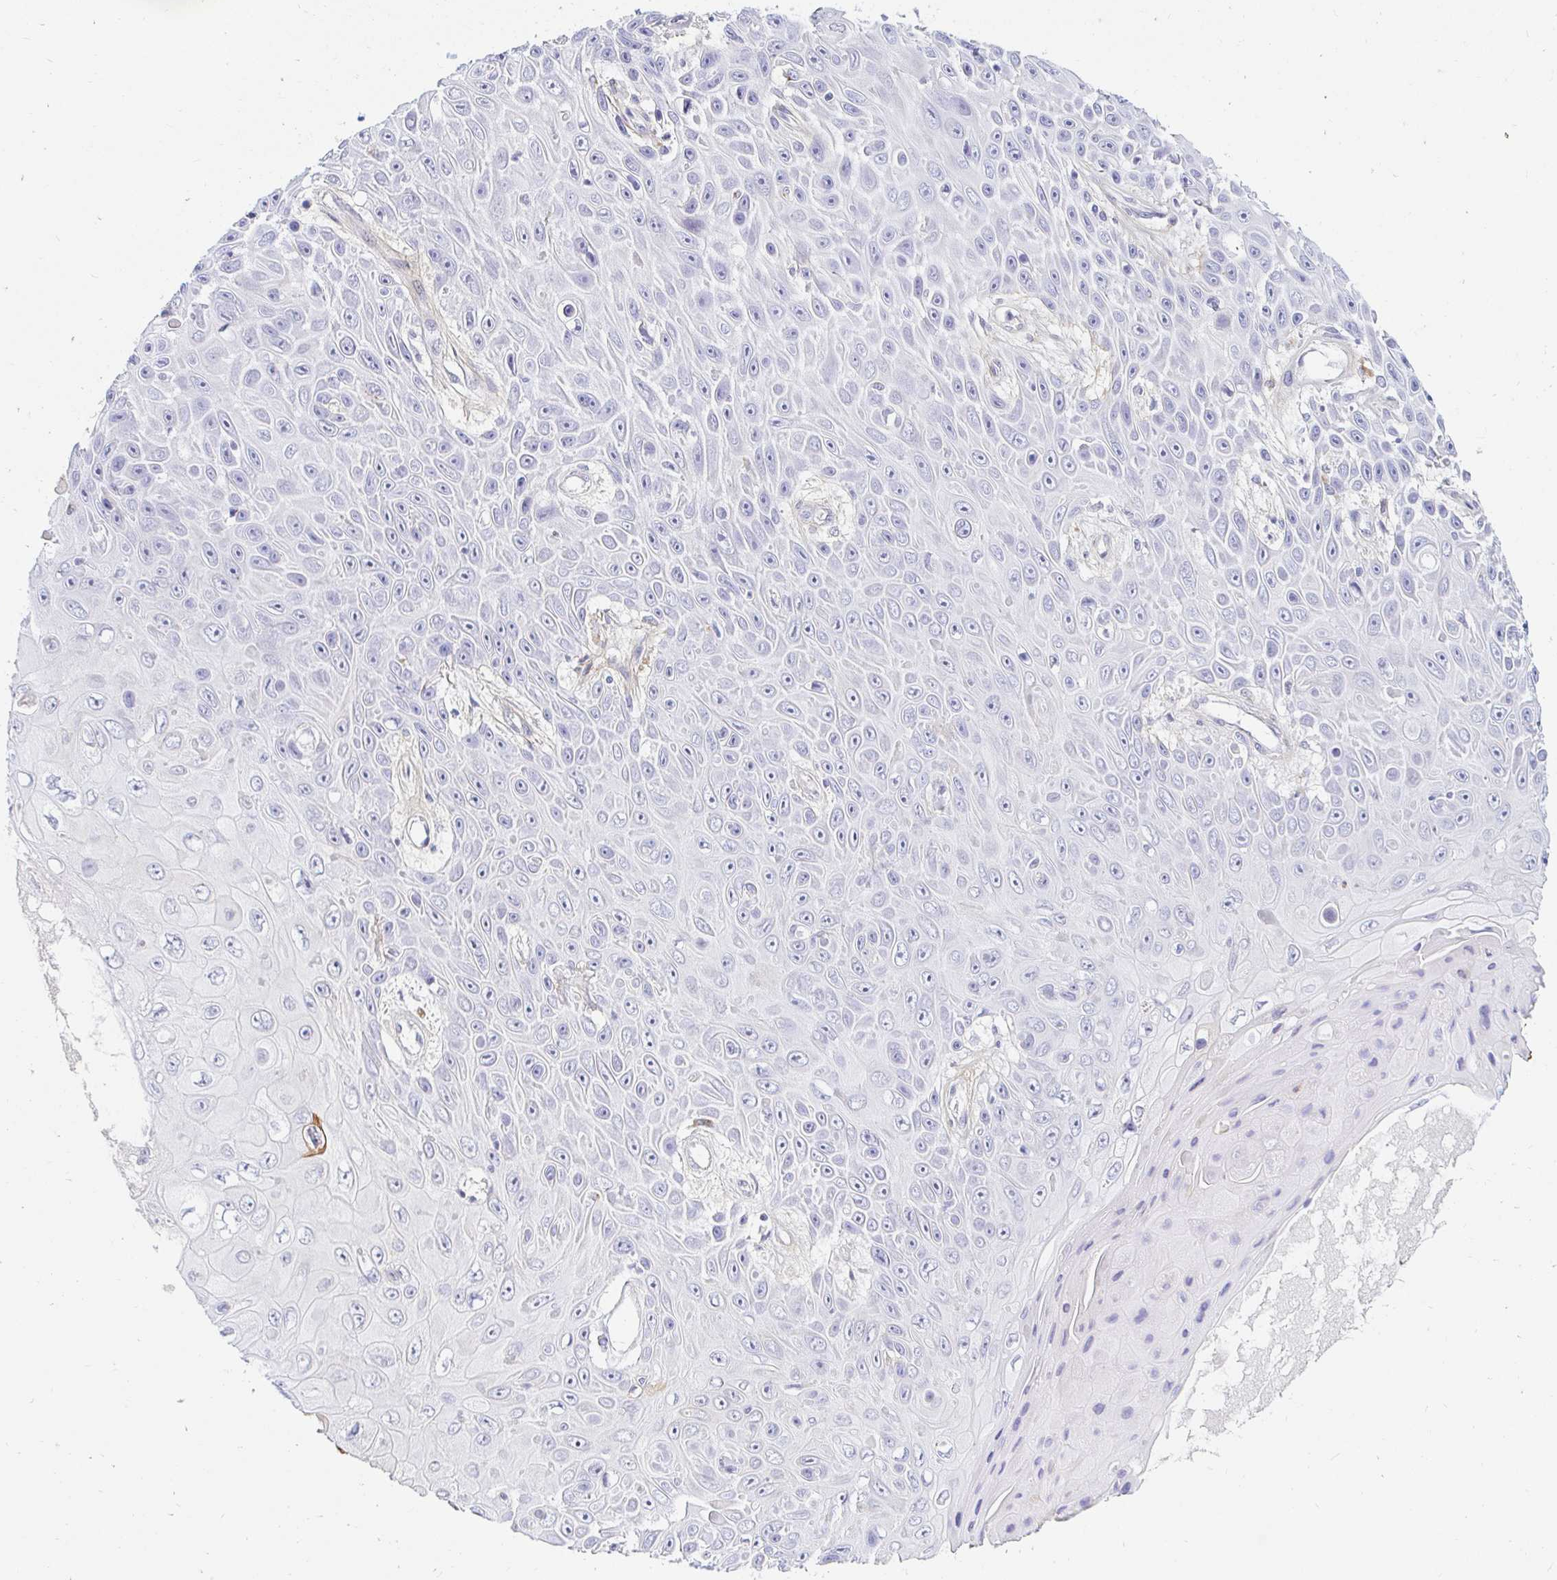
{"staining": {"intensity": "negative", "quantity": "none", "location": "none"}, "tissue": "skin cancer", "cell_type": "Tumor cells", "image_type": "cancer", "snomed": [{"axis": "morphology", "description": "Squamous cell carcinoma, NOS"}, {"axis": "topography", "description": "Skin"}], "caption": "Human skin cancer (squamous cell carcinoma) stained for a protein using immunohistochemistry (IHC) shows no staining in tumor cells.", "gene": "OR51D1", "patient": {"sex": "male", "age": 82}}